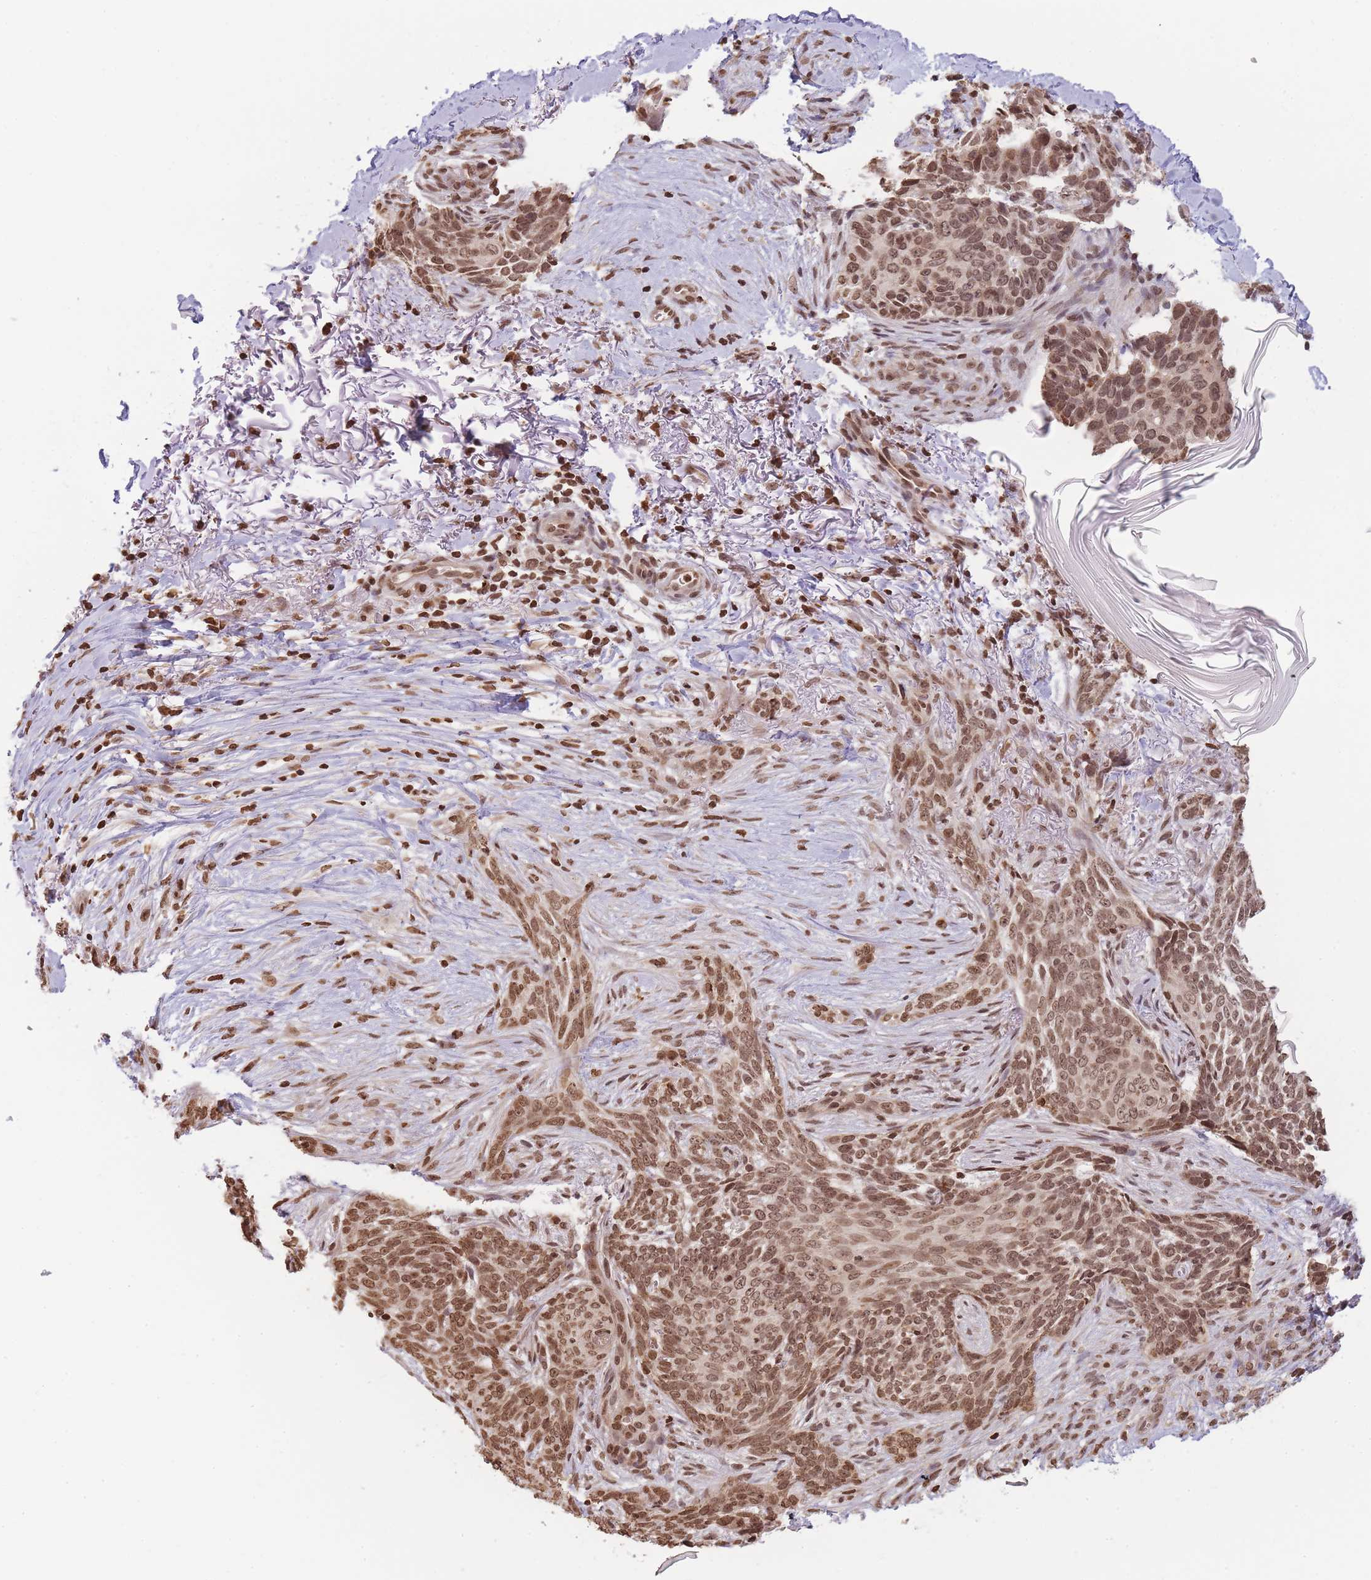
{"staining": {"intensity": "moderate", "quantity": ">75%", "location": "nuclear"}, "tissue": "skin cancer", "cell_type": "Tumor cells", "image_type": "cancer", "snomed": [{"axis": "morphology", "description": "Normal tissue, NOS"}, {"axis": "morphology", "description": "Basal cell carcinoma"}, {"axis": "topography", "description": "Skin"}], "caption": "DAB immunohistochemical staining of human basal cell carcinoma (skin) reveals moderate nuclear protein positivity in approximately >75% of tumor cells.", "gene": "WWTR1", "patient": {"sex": "female", "age": 67}}